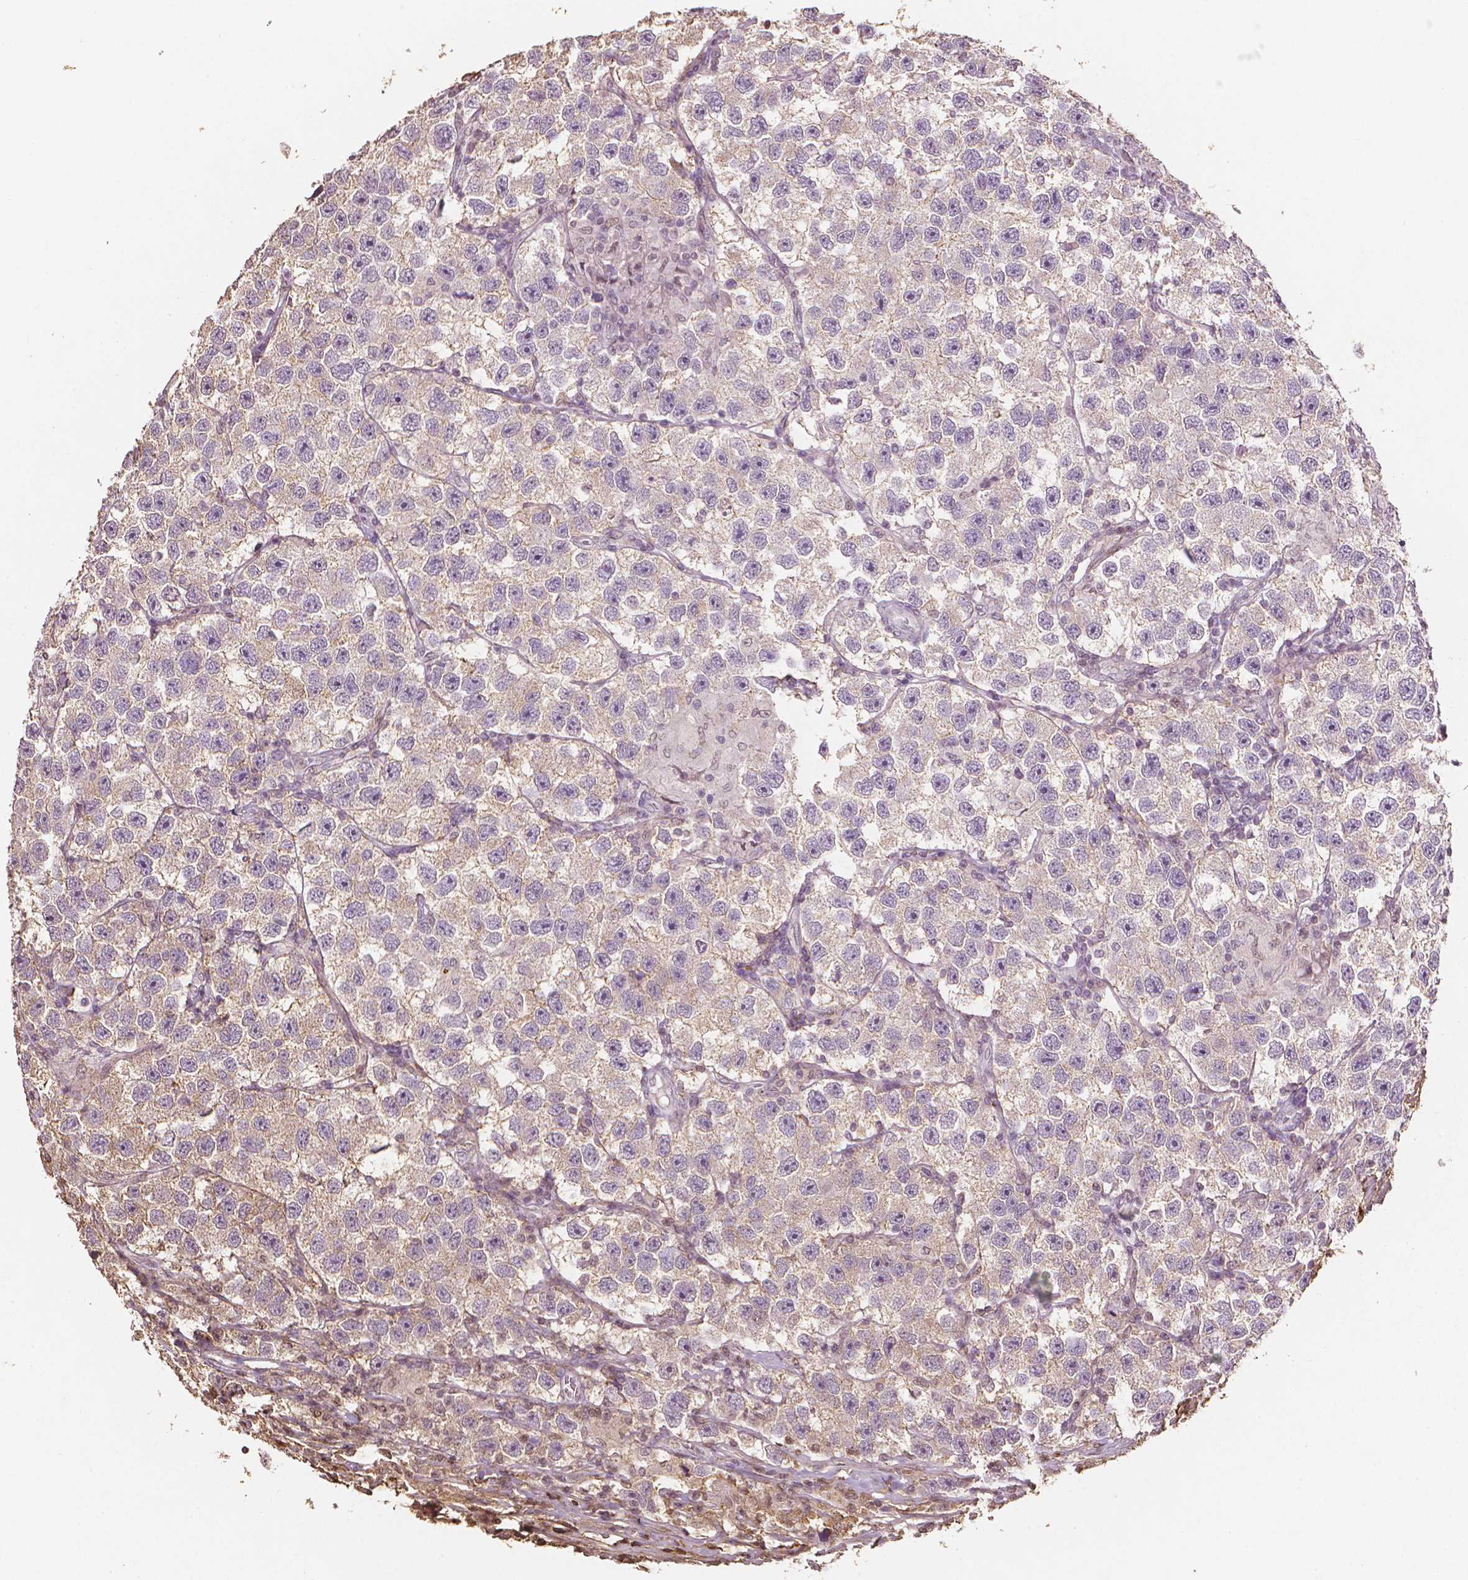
{"staining": {"intensity": "negative", "quantity": "none", "location": "none"}, "tissue": "testis cancer", "cell_type": "Tumor cells", "image_type": "cancer", "snomed": [{"axis": "morphology", "description": "Seminoma, NOS"}, {"axis": "topography", "description": "Testis"}], "caption": "Immunohistochemistry (IHC) histopathology image of testis cancer stained for a protein (brown), which exhibits no expression in tumor cells.", "gene": "DCN", "patient": {"sex": "male", "age": 26}}